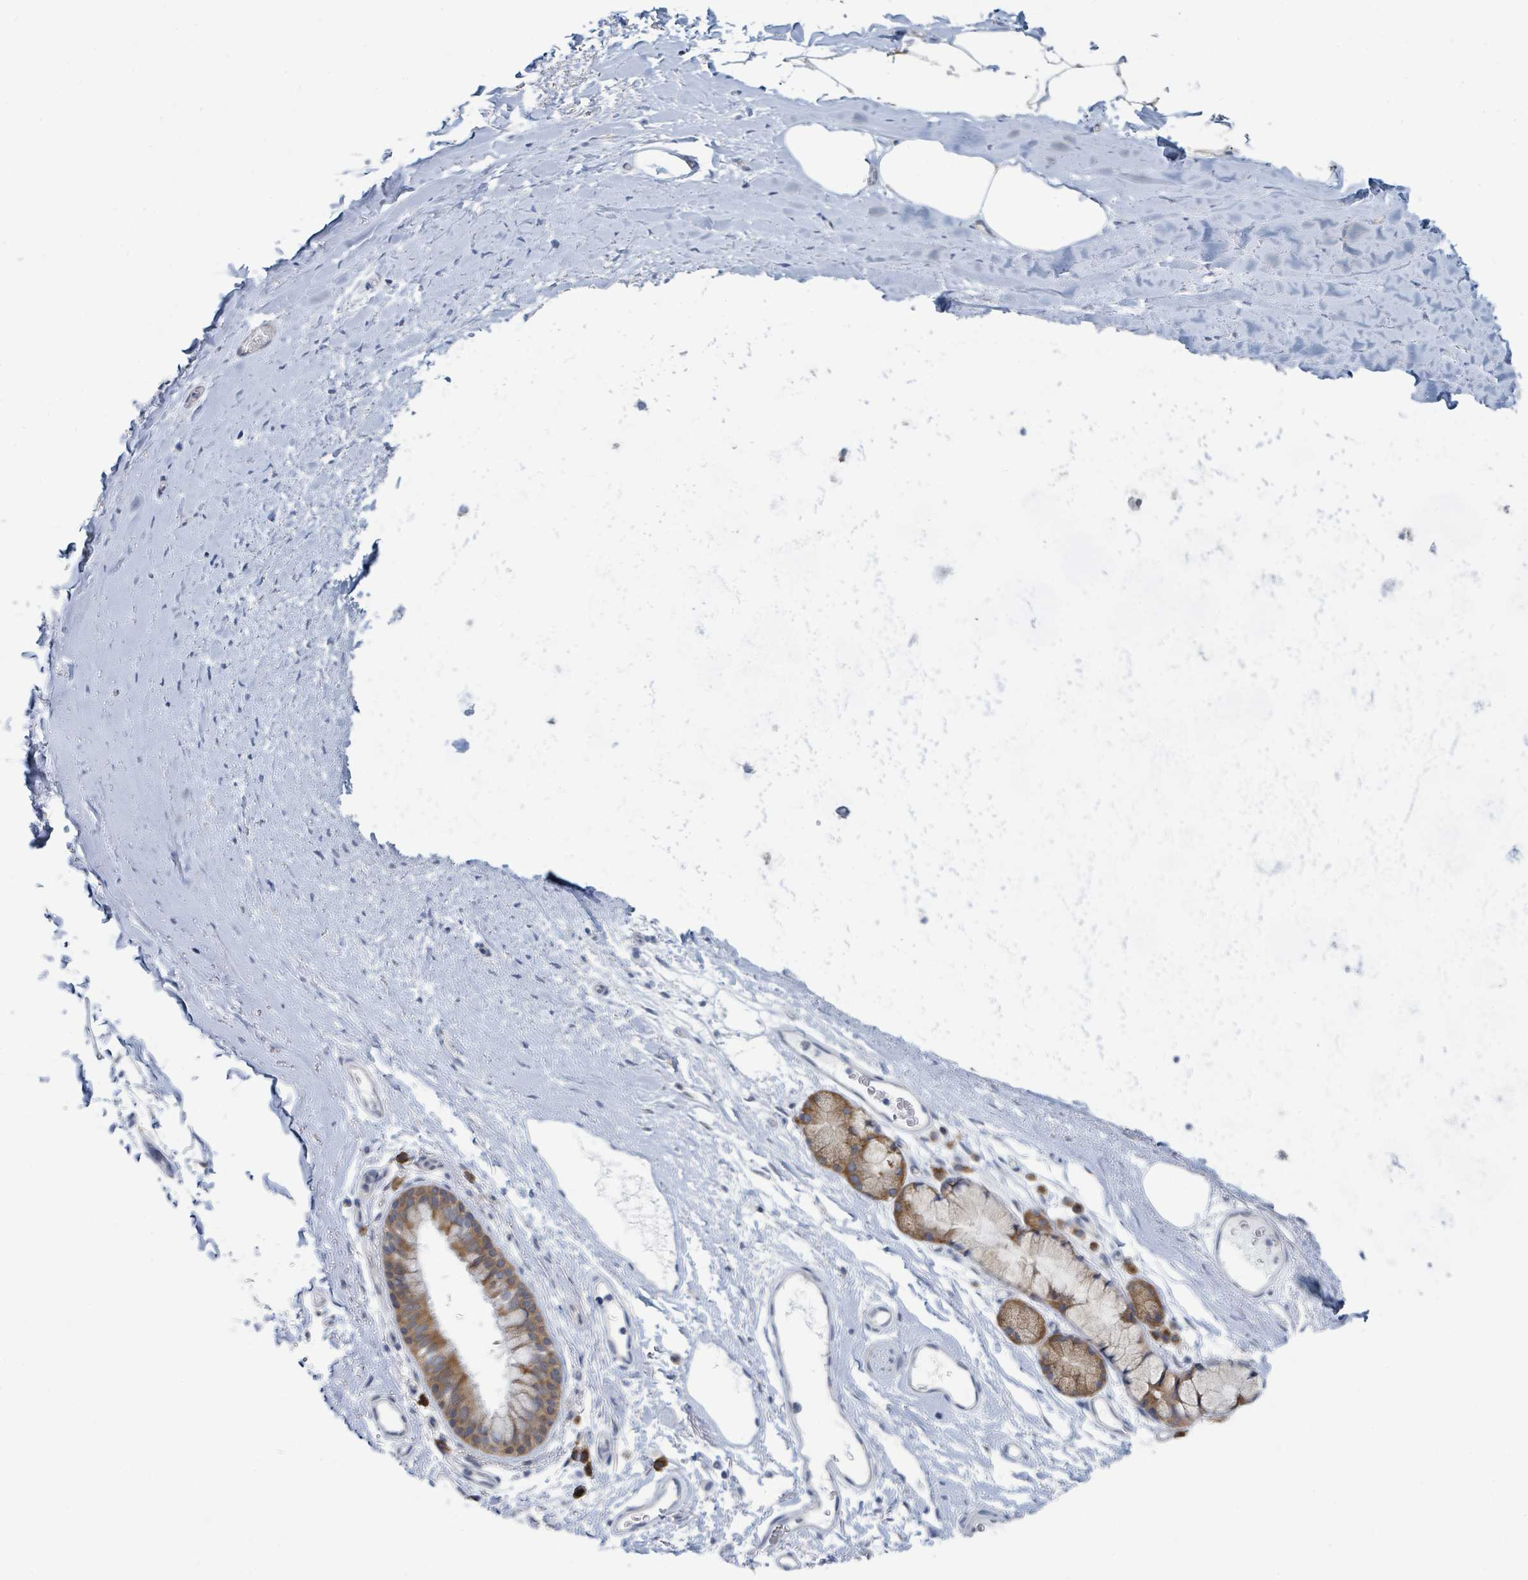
{"staining": {"intensity": "negative", "quantity": "none", "location": "none"}, "tissue": "soft tissue", "cell_type": "Chondrocytes", "image_type": "normal", "snomed": [{"axis": "morphology", "description": "Normal tissue, NOS"}, {"axis": "topography", "description": "Cartilage tissue"}, {"axis": "topography", "description": "Bronchus"}], "caption": "High magnification brightfield microscopy of normal soft tissue stained with DAB (3,3'-diaminobenzidine) (brown) and counterstained with hematoxylin (blue): chondrocytes show no significant positivity. (DAB (3,3'-diaminobenzidine) immunohistochemistry (IHC), high magnification).", "gene": "ANKRD55", "patient": {"sex": "female", "age": 72}}